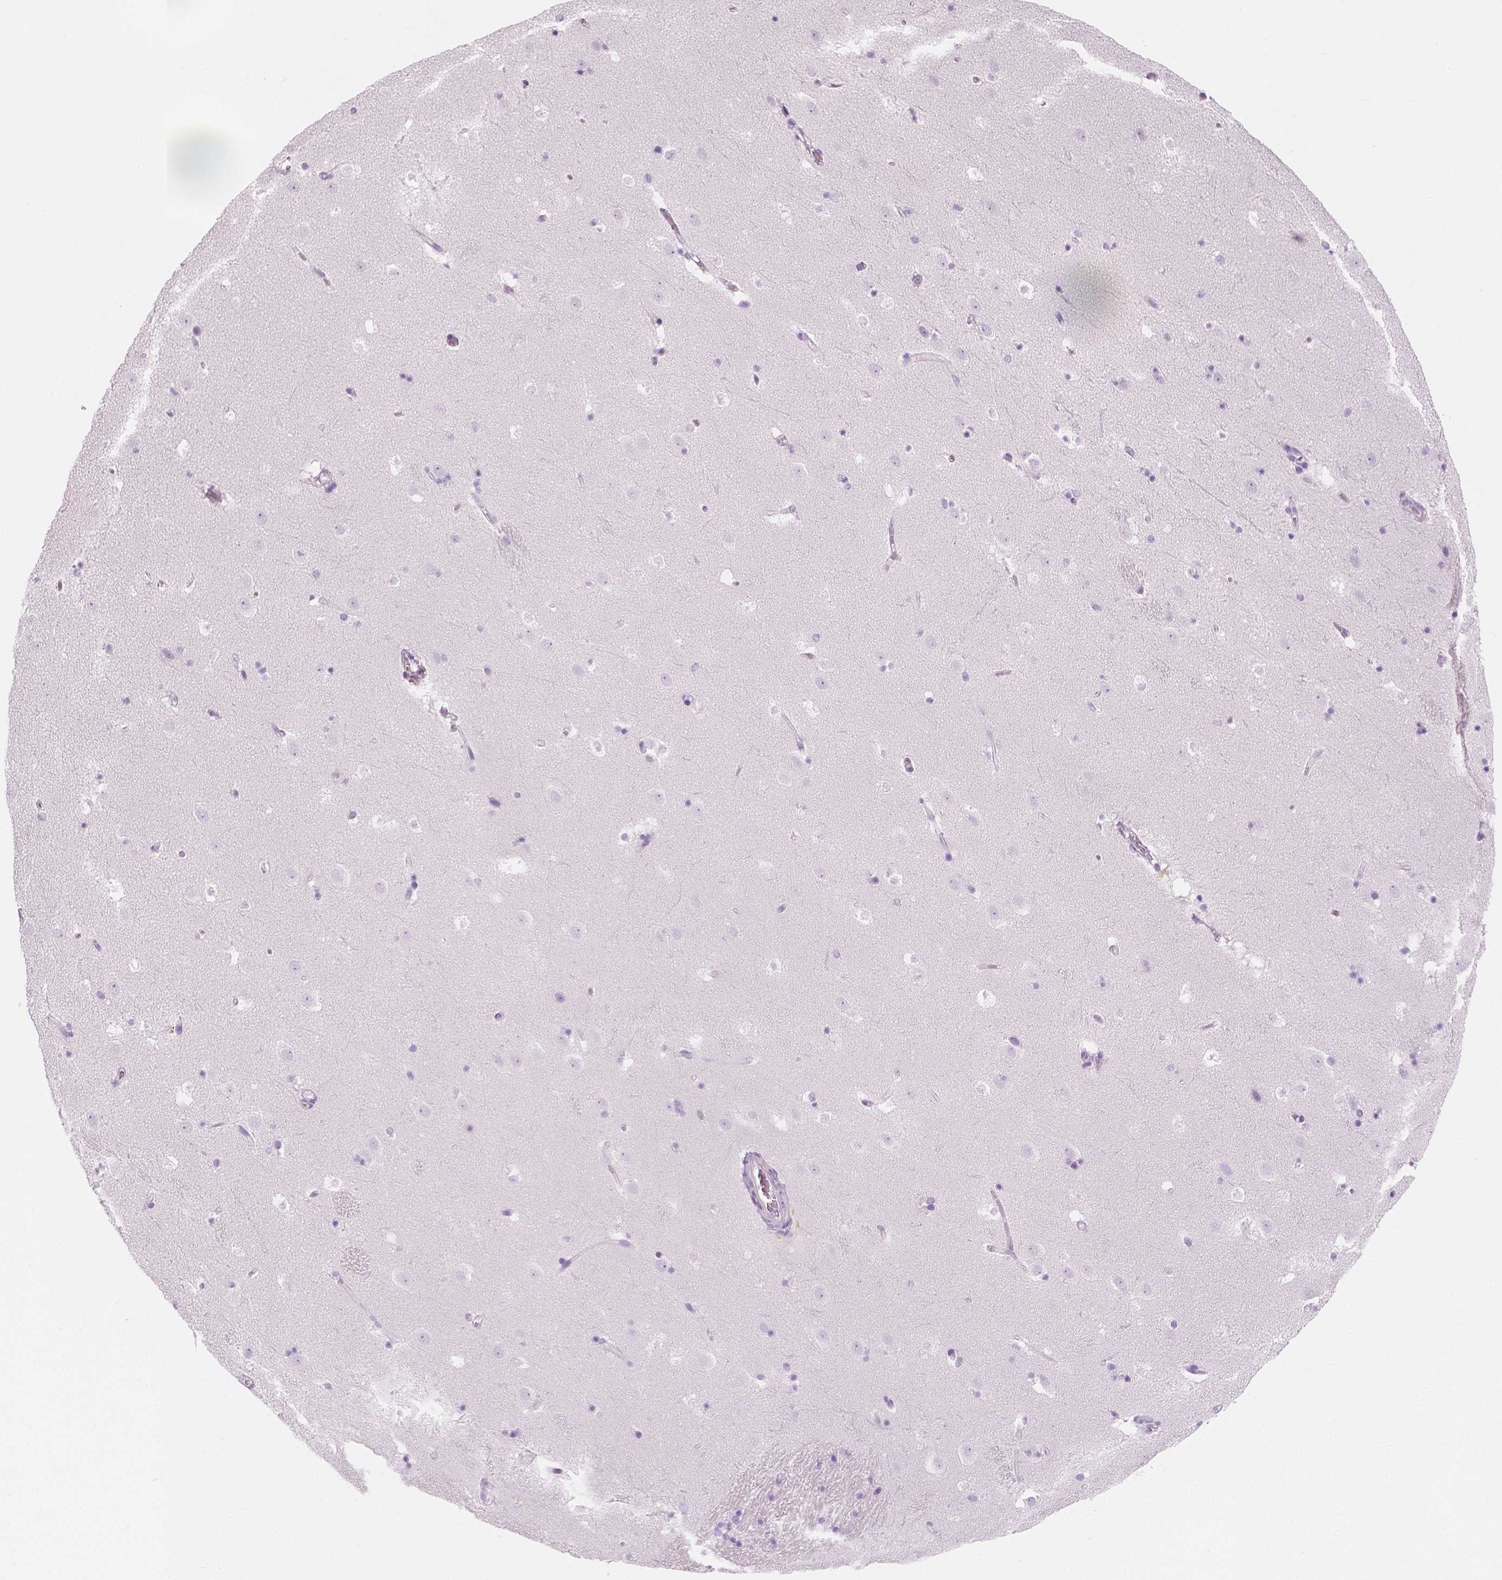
{"staining": {"intensity": "negative", "quantity": "none", "location": "none"}, "tissue": "caudate", "cell_type": "Glial cells", "image_type": "normal", "snomed": [{"axis": "morphology", "description": "Normal tissue, NOS"}, {"axis": "topography", "description": "Lateral ventricle wall"}], "caption": "Caudate stained for a protein using immunohistochemistry demonstrates no positivity glial cells.", "gene": "PLIN4", "patient": {"sex": "male", "age": 37}}